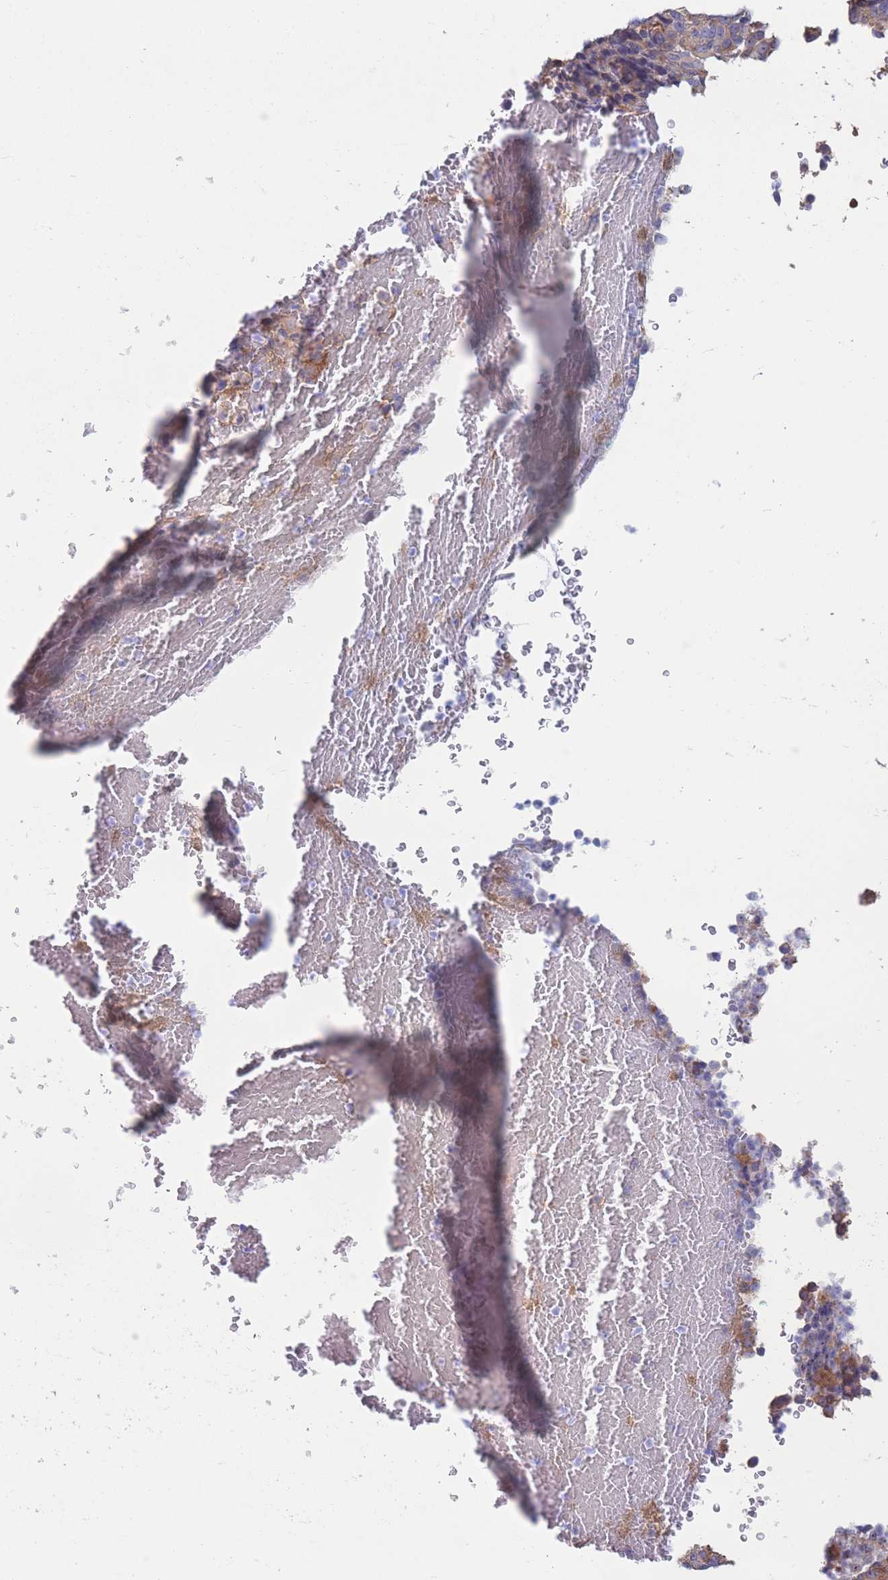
{"staining": {"intensity": "moderate", "quantity": ">75%", "location": "cytoplasmic/membranous"}, "tissue": "melanoma", "cell_type": "Tumor cells", "image_type": "cancer", "snomed": [{"axis": "morphology", "description": "Malignant melanoma, Metastatic site"}, {"axis": "topography", "description": "Brain"}], "caption": "IHC image of neoplastic tissue: human malignant melanoma (metastatic site) stained using immunohistochemistry (IHC) reveals medium levels of moderate protein expression localized specifically in the cytoplasmic/membranous of tumor cells, appearing as a cytoplasmic/membranous brown color.", "gene": "RPL8", "patient": {"sex": "female", "age": 56}}